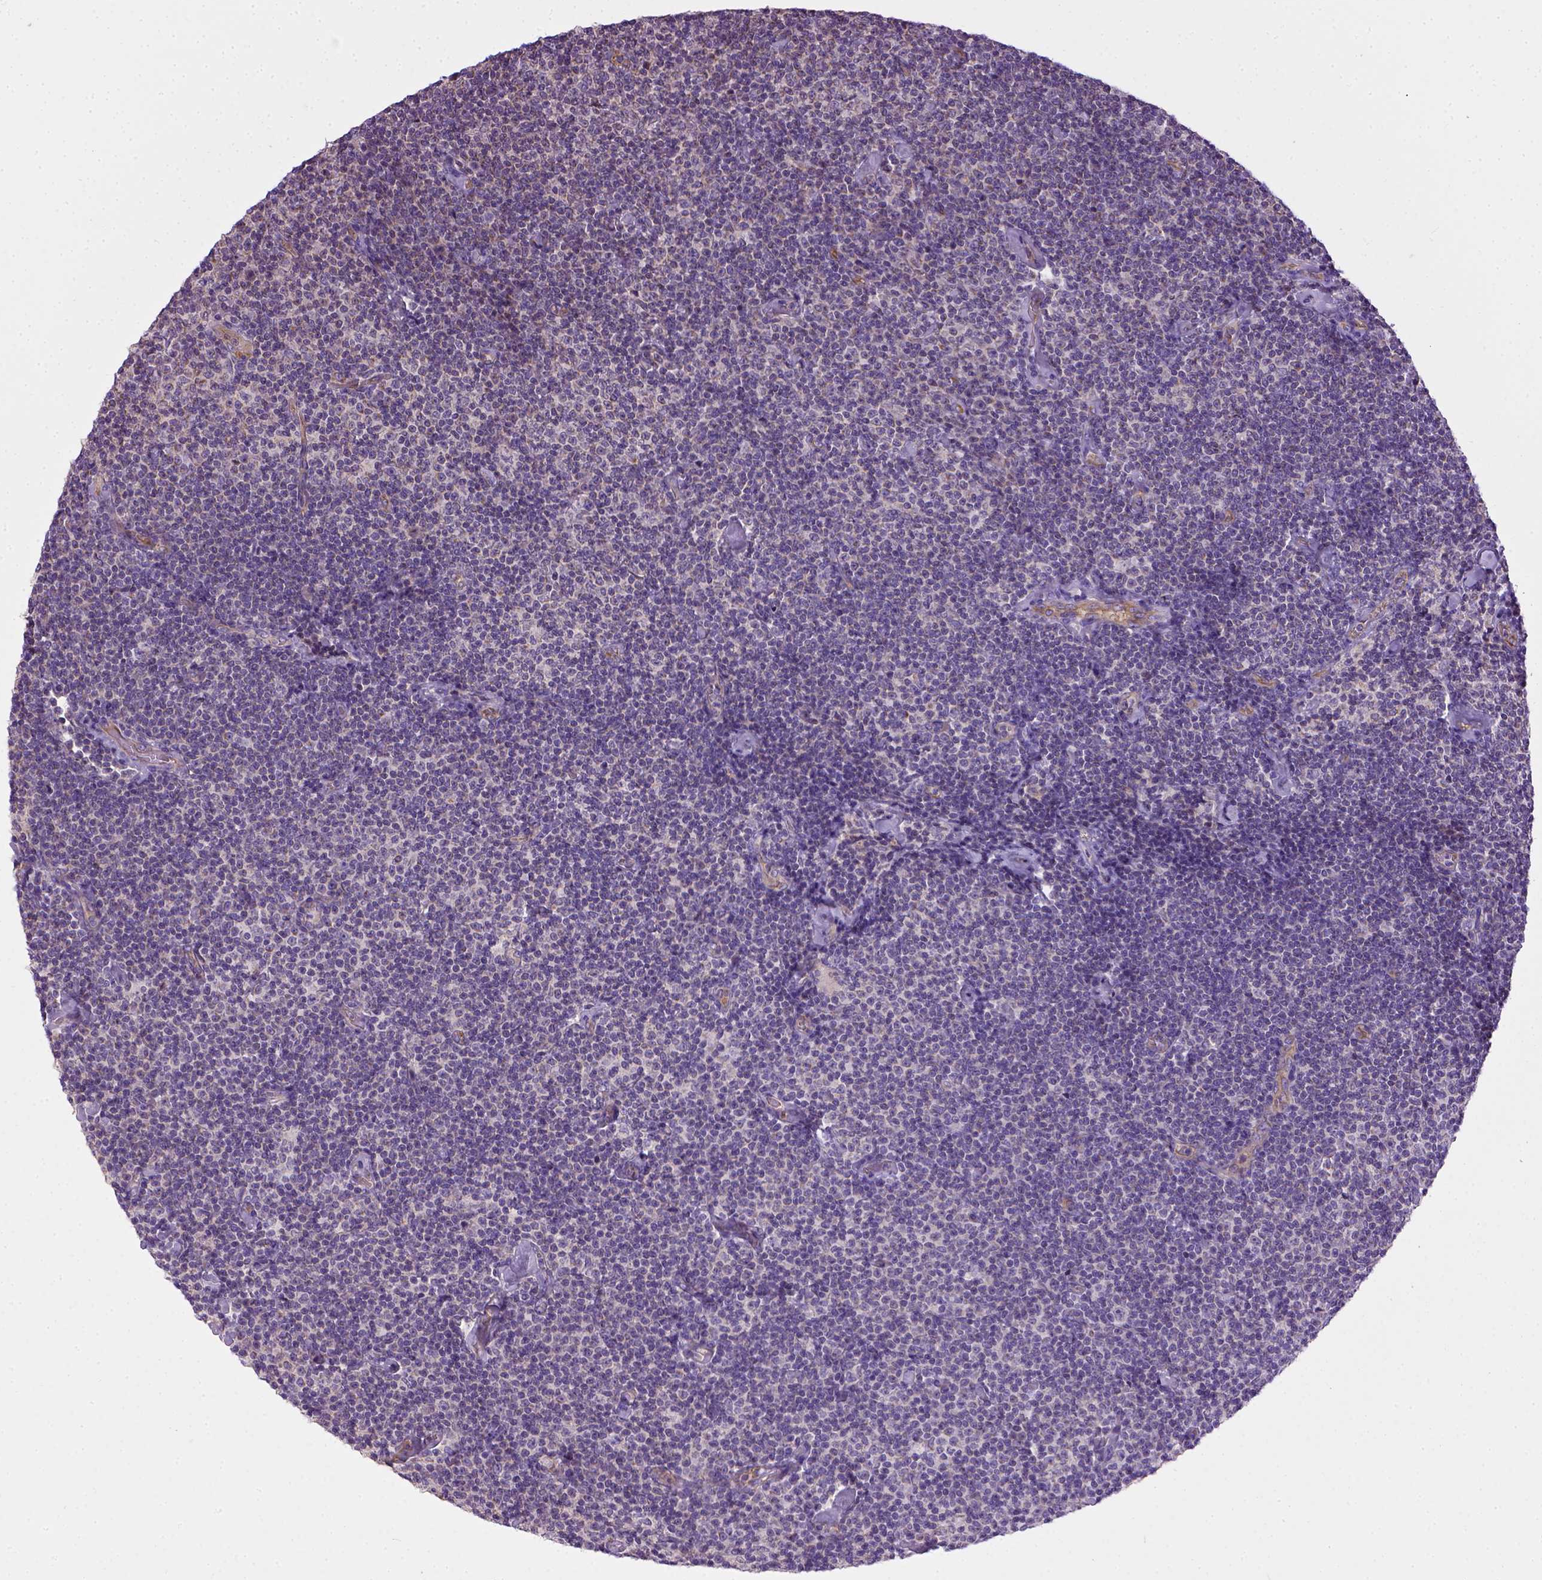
{"staining": {"intensity": "negative", "quantity": "none", "location": "none"}, "tissue": "lymphoma", "cell_type": "Tumor cells", "image_type": "cancer", "snomed": [{"axis": "morphology", "description": "Malignant lymphoma, non-Hodgkin's type, Low grade"}, {"axis": "topography", "description": "Lymph node"}], "caption": "Immunohistochemistry (IHC) image of neoplastic tissue: low-grade malignant lymphoma, non-Hodgkin's type stained with DAB shows no significant protein positivity in tumor cells. (Immunohistochemistry, brightfield microscopy, high magnification).", "gene": "ENG", "patient": {"sex": "male", "age": 81}}